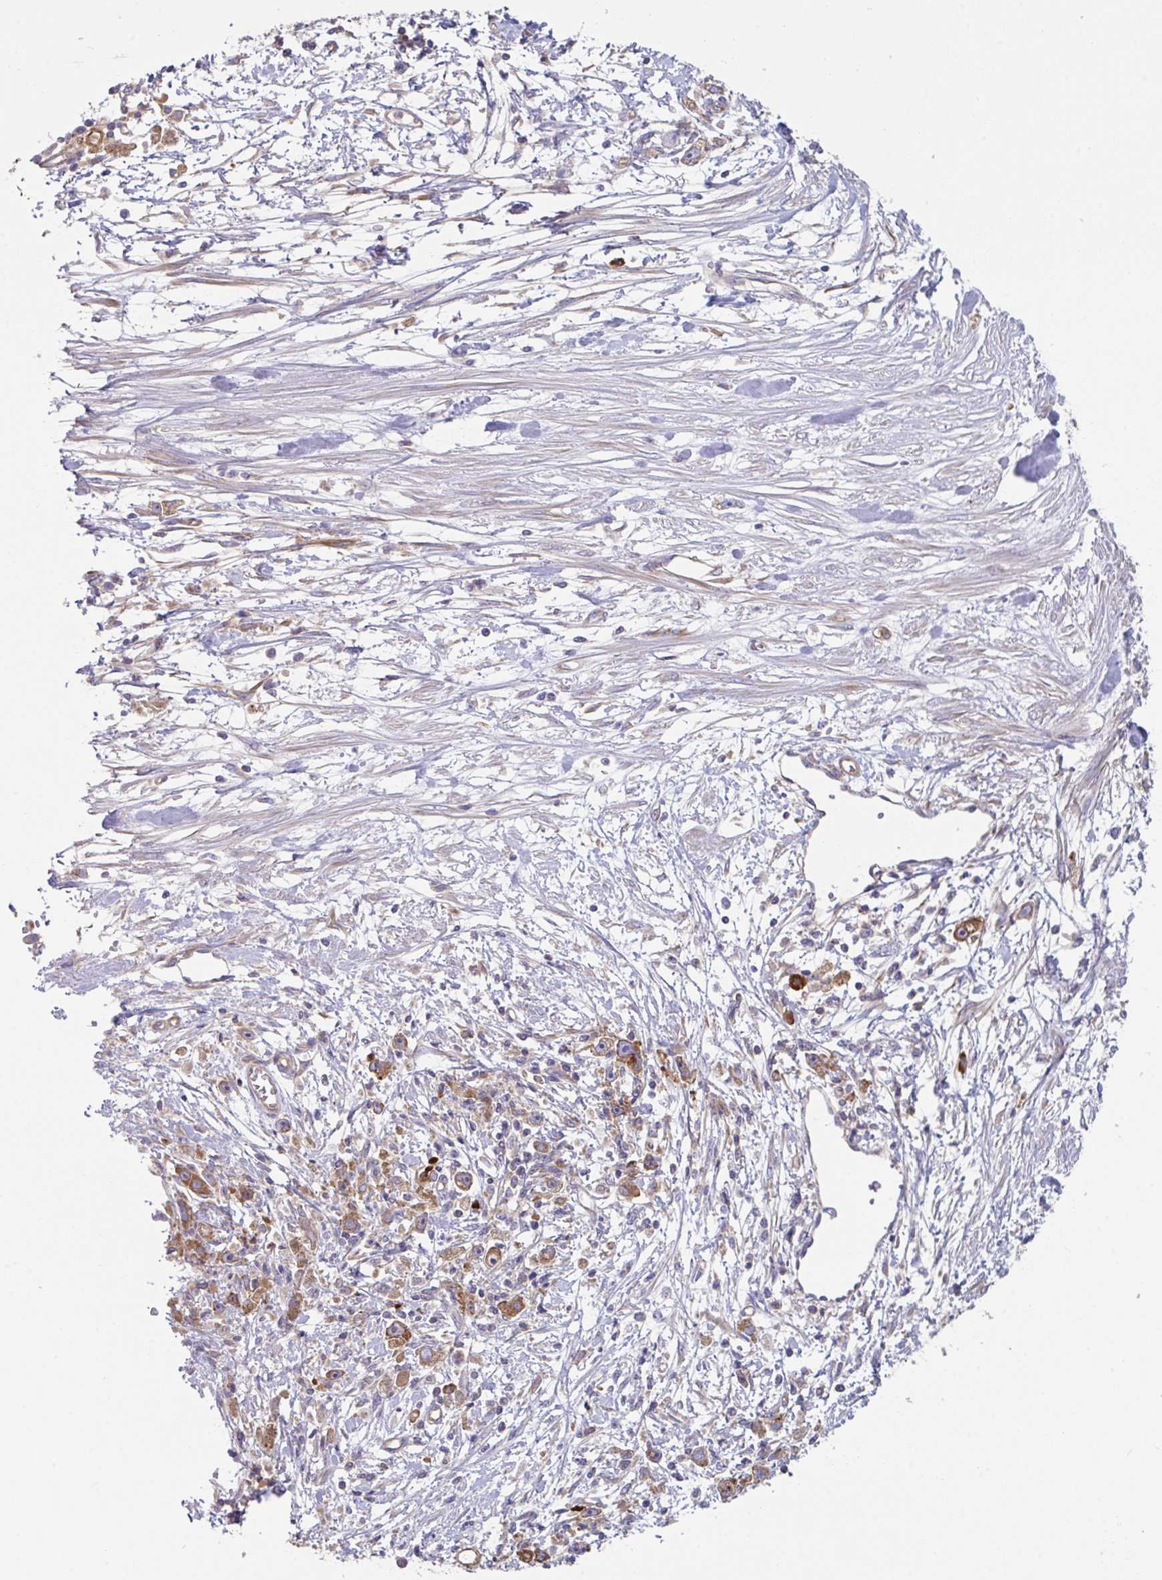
{"staining": {"intensity": "moderate", "quantity": ">75%", "location": "cytoplasmic/membranous"}, "tissue": "stomach cancer", "cell_type": "Tumor cells", "image_type": "cancer", "snomed": [{"axis": "morphology", "description": "Adenocarcinoma, NOS"}, {"axis": "topography", "description": "Stomach"}], "caption": "High-power microscopy captured an immunohistochemistry photomicrograph of stomach adenocarcinoma, revealing moderate cytoplasmic/membranous staining in about >75% of tumor cells.", "gene": "YARS2", "patient": {"sex": "female", "age": 59}}